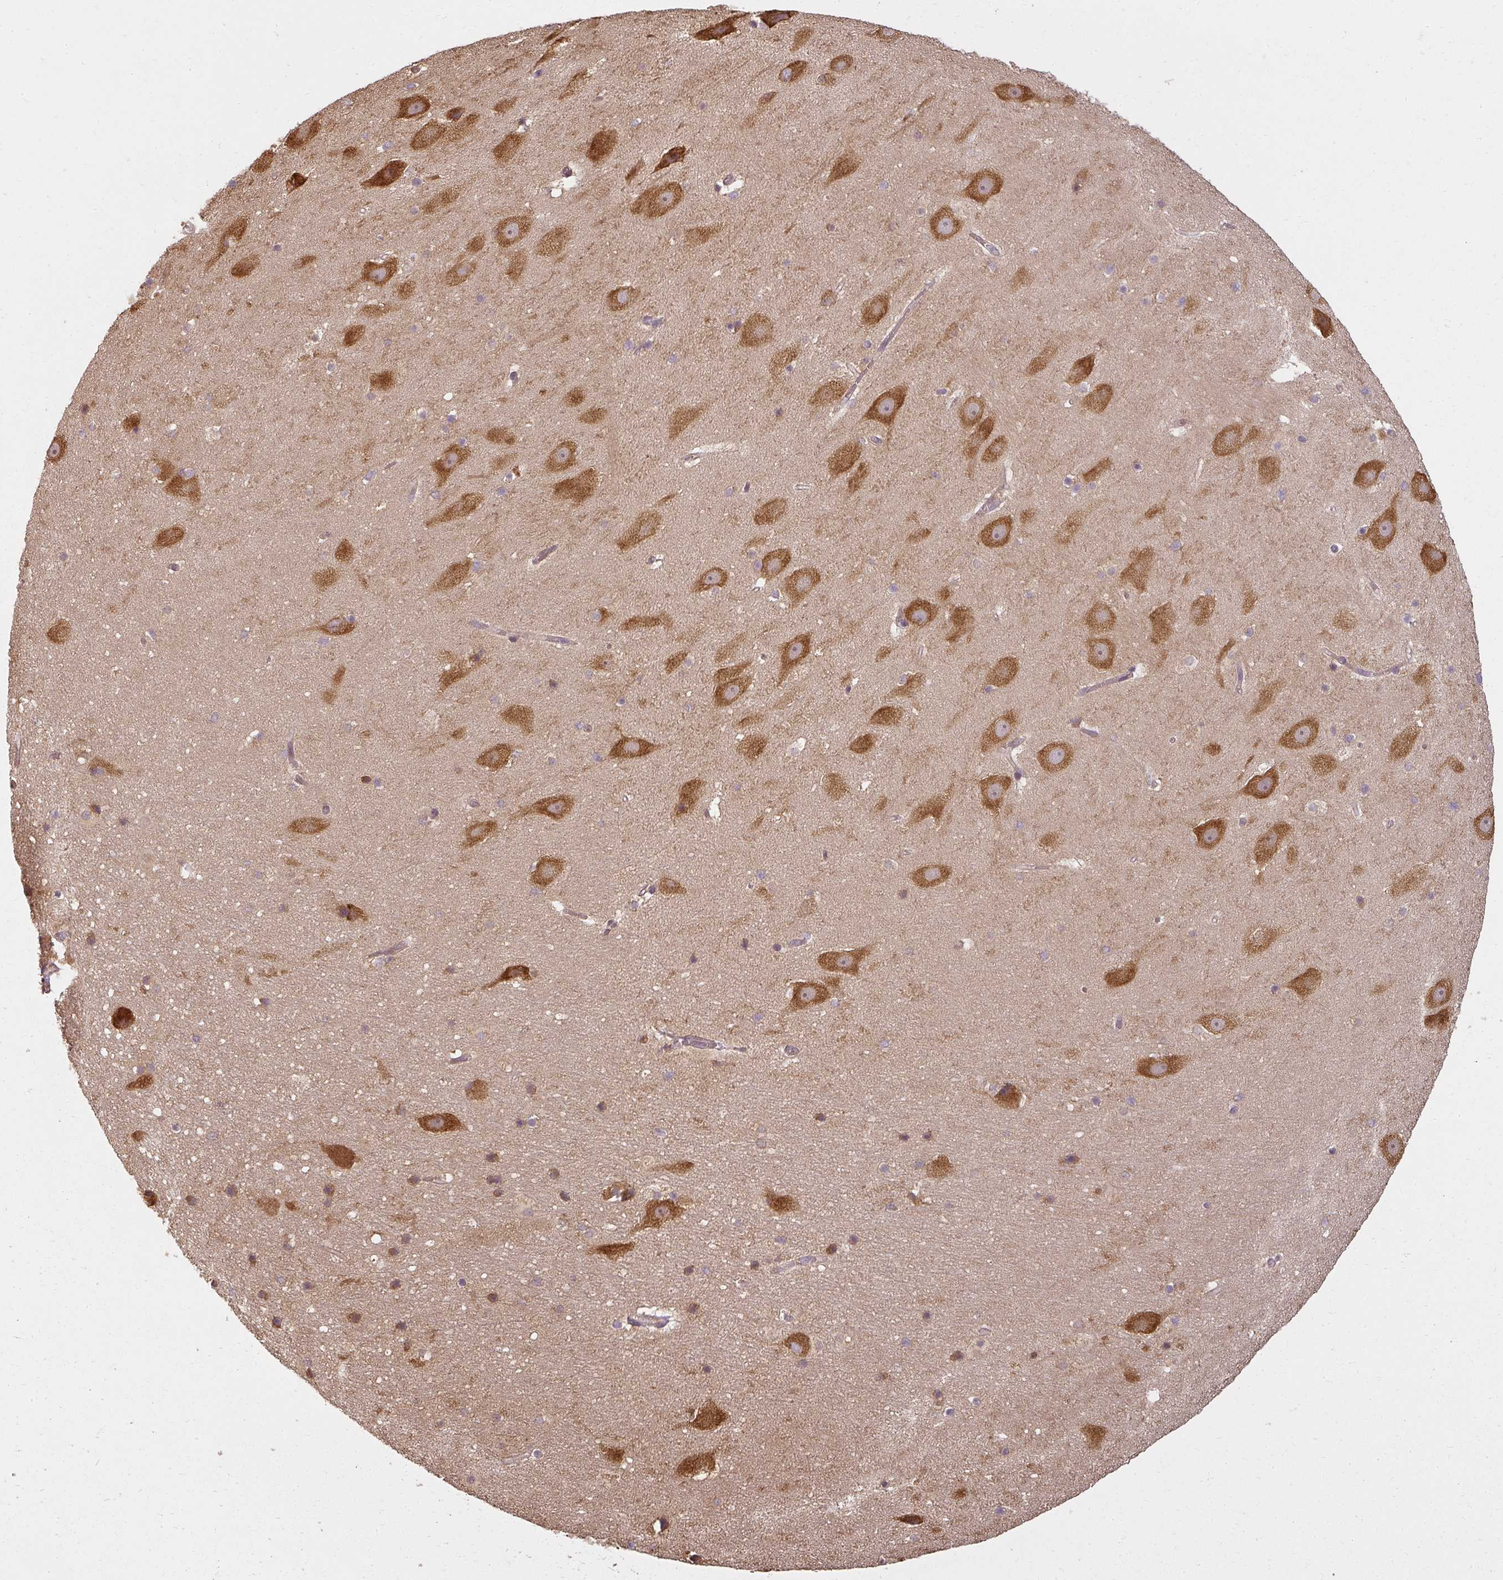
{"staining": {"intensity": "moderate", "quantity": ">75%", "location": "cytoplasmic/membranous"}, "tissue": "hippocampus", "cell_type": "Glial cells", "image_type": "normal", "snomed": [{"axis": "morphology", "description": "Normal tissue, NOS"}, {"axis": "topography", "description": "Hippocampus"}], "caption": "Normal hippocampus reveals moderate cytoplasmic/membranous expression in about >75% of glial cells, visualized by immunohistochemistry.", "gene": "RPL24", "patient": {"sex": "male", "age": 37}}